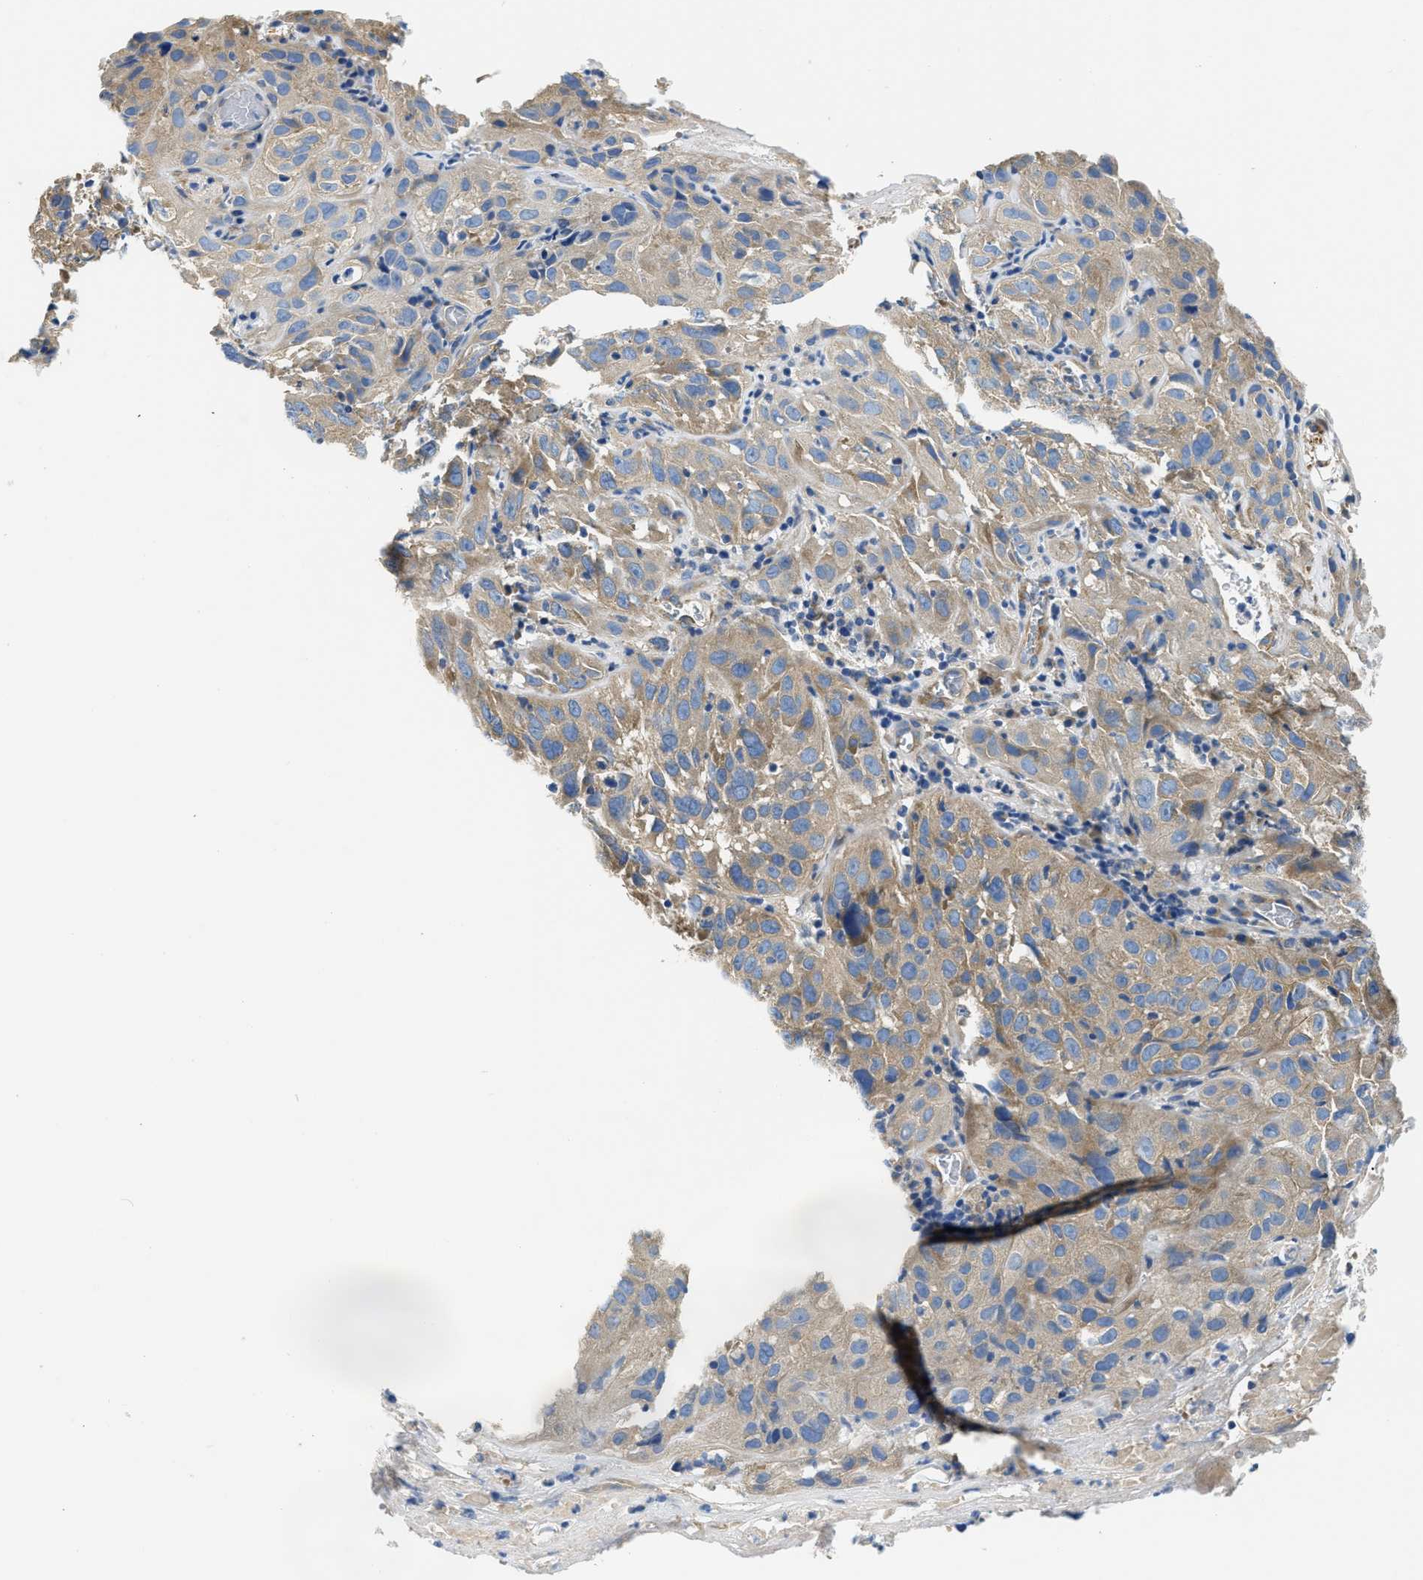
{"staining": {"intensity": "moderate", "quantity": ">75%", "location": "cytoplasmic/membranous"}, "tissue": "cervical cancer", "cell_type": "Tumor cells", "image_type": "cancer", "snomed": [{"axis": "morphology", "description": "Squamous cell carcinoma, NOS"}, {"axis": "topography", "description": "Cervix"}], "caption": "An immunohistochemistry (IHC) micrograph of tumor tissue is shown. Protein staining in brown labels moderate cytoplasmic/membranous positivity in cervical cancer within tumor cells.", "gene": "CSDE1", "patient": {"sex": "female", "age": 32}}